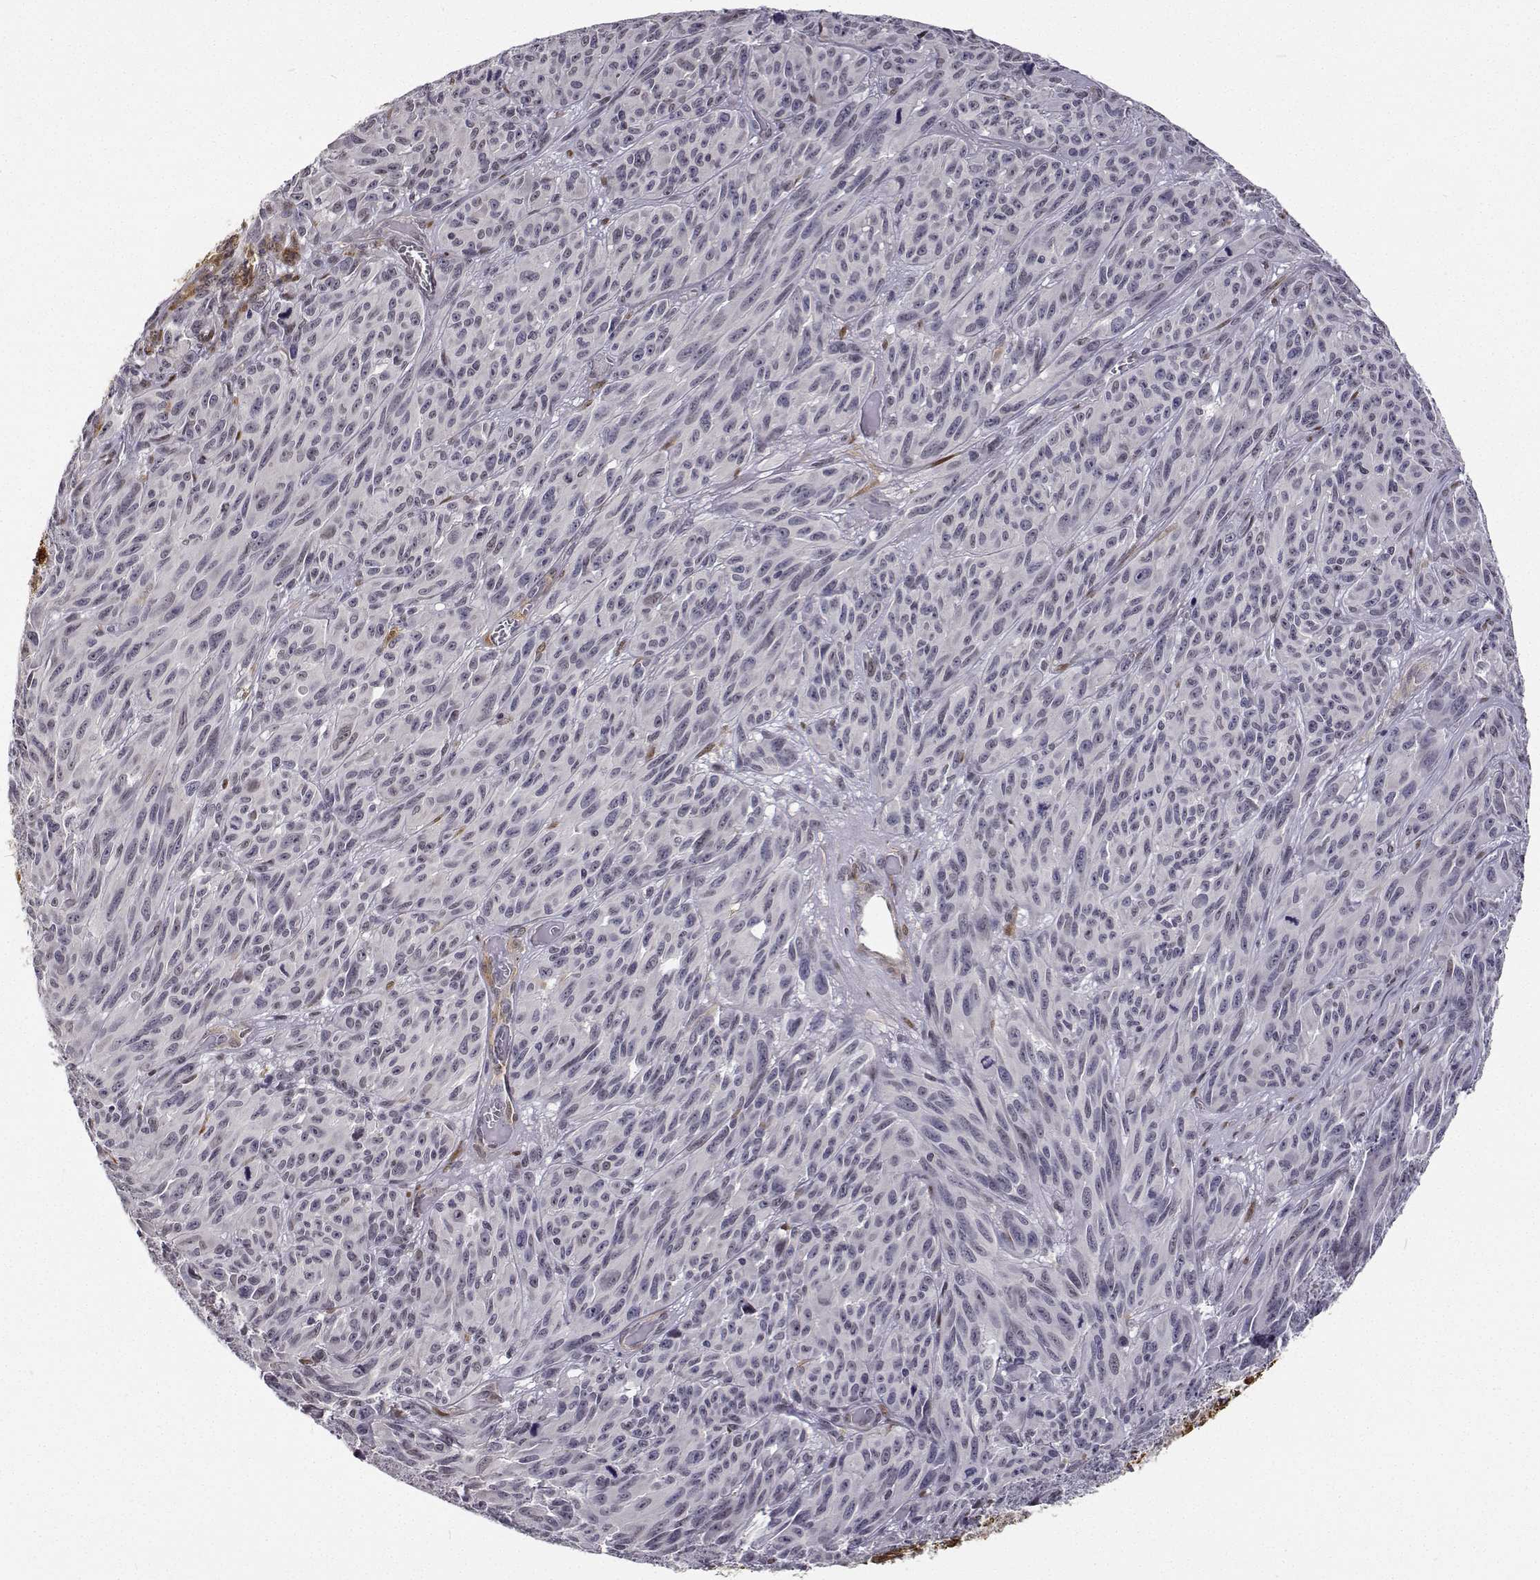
{"staining": {"intensity": "negative", "quantity": "none", "location": "none"}, "tissue": "melanoma", "cell_type": "Tumor cells", "image_type": "cancer", "snomed": [{"axis": "morphology", "description": "Malignant melanoma, NOS"}, {"axis": "topography", "description": "Vulva, labia, clitoris and Bartholin´s gland, NO"}], "caption": "Histopathology image shows no protein staining in tumor cells of melanoma tissue.", "gene": "PHGDH", "patient": {"sex": "female", "age": 75}}